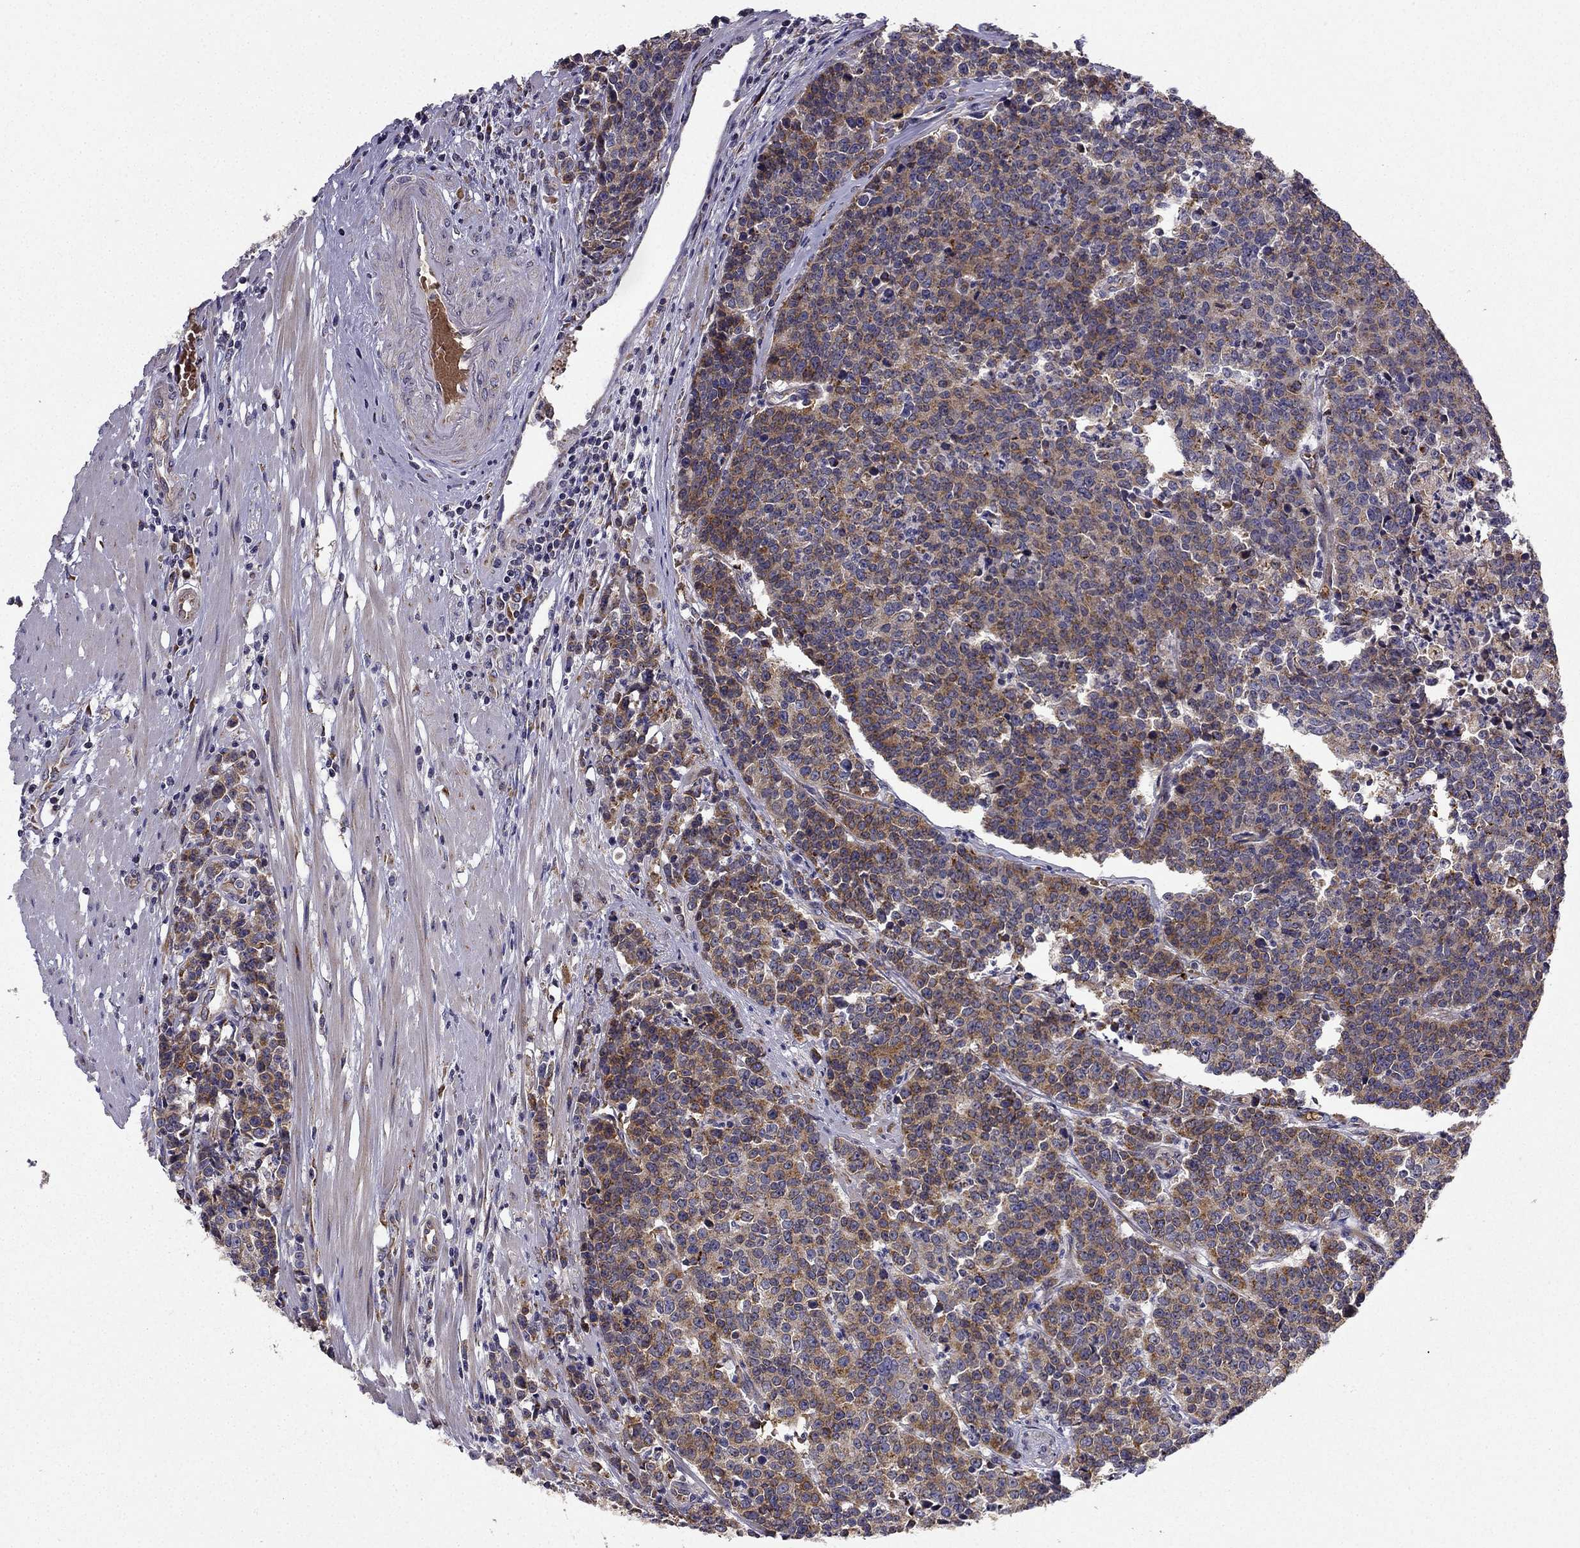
{"staining": {"intensity": "moderate", "quantity": ">75%", "location": "cytoplasmic/membranous"}, "tissue": "prostate cancer", "cell_type": "Tumor cells", "image_type": "cancer", "snomed": [{"axis": "morphology", "description": "Adenocarcinoma, NOS"}, {"axis": "topography", "description": "Prostate"}], "caption": "This is an image of immunohistochemistry (IHC) staining of prostate cancer, which shows moderate staining in the cytoplasmic/membranous of tumor cells.", "gene": "B4GALT7", "patient": {"sex": "male", "age": 67}}